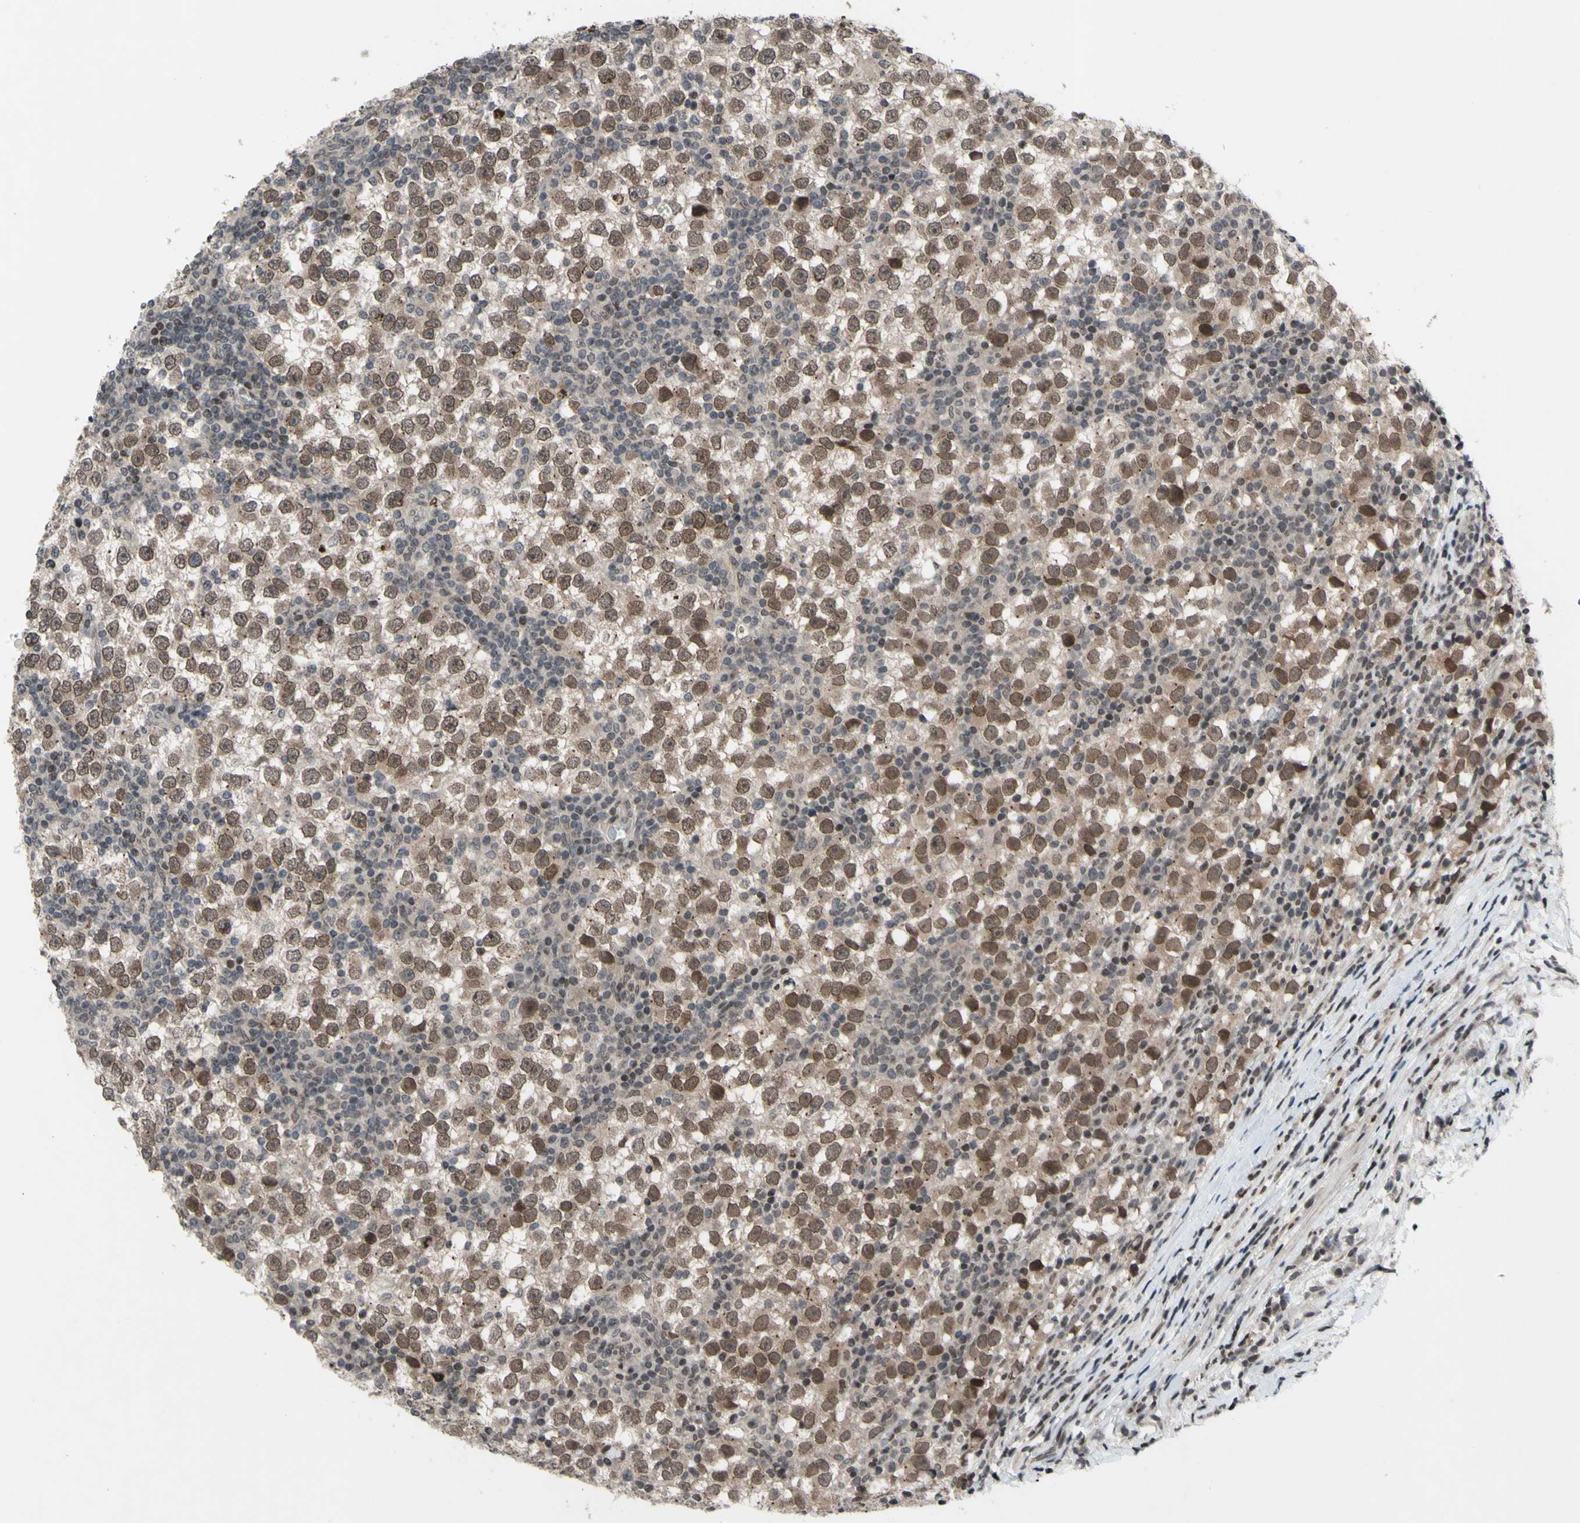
{"staining": {"intensity": "weak", "quantity": ">75%", "location": "nuclear"}, "tissue": "testis cancer", "cell_type": "Tumor cells", "image_type": "cancer", "snomed": [{"axis": "morphology", "description": "Seminoma, NOS"}, {"axis": "topography", "description": "Testis"}], "caption": "Testis seminoma stained with immunohistochemistry (IHC) displays weak nuclear expression in about >75% of tumor cells.", "gene": "XPO1", "patient": {"sex": "male", "age": 65}}